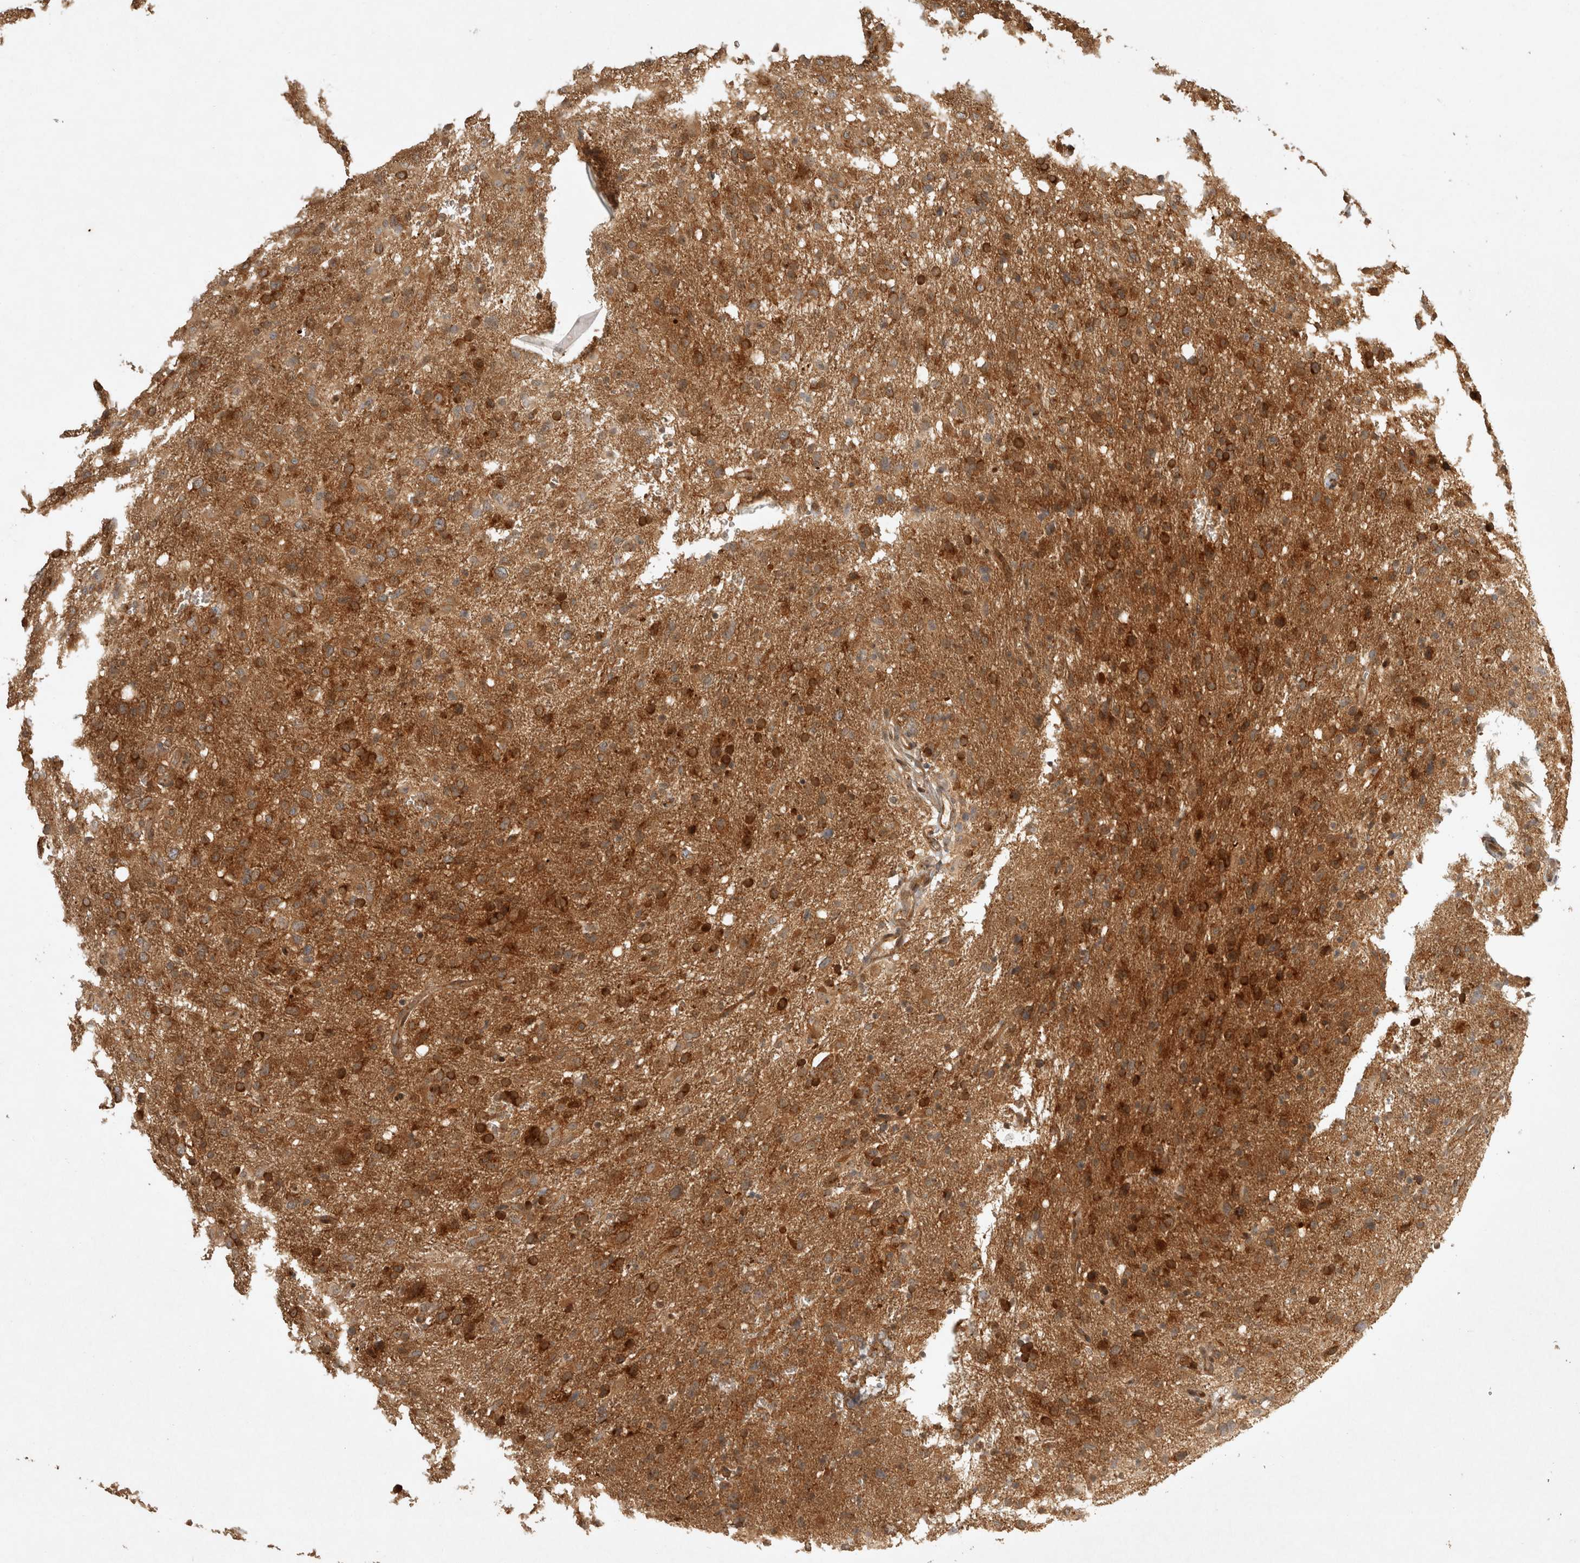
{"staining": {"intensity": "strong", "quantity": ">75%", "location": "cytoplasmic/membranous"}, "tissue": "glioma", "cell_type": "Tumor cells", "image_type": "cancer", "snomed": [{"axis": "morphology", "description": "Glioma, malignant, High grade"}, {"axis": "topography", "description": "Brain"}], "caption": "Immunohistochemistry (IHC) of glioma shows high levels of strong cytoplasmic/membranous staining in approximately >75% of tumor cells.", "gene": "CAMSAP2", "patient": {"sex": "female", "age": 57}}